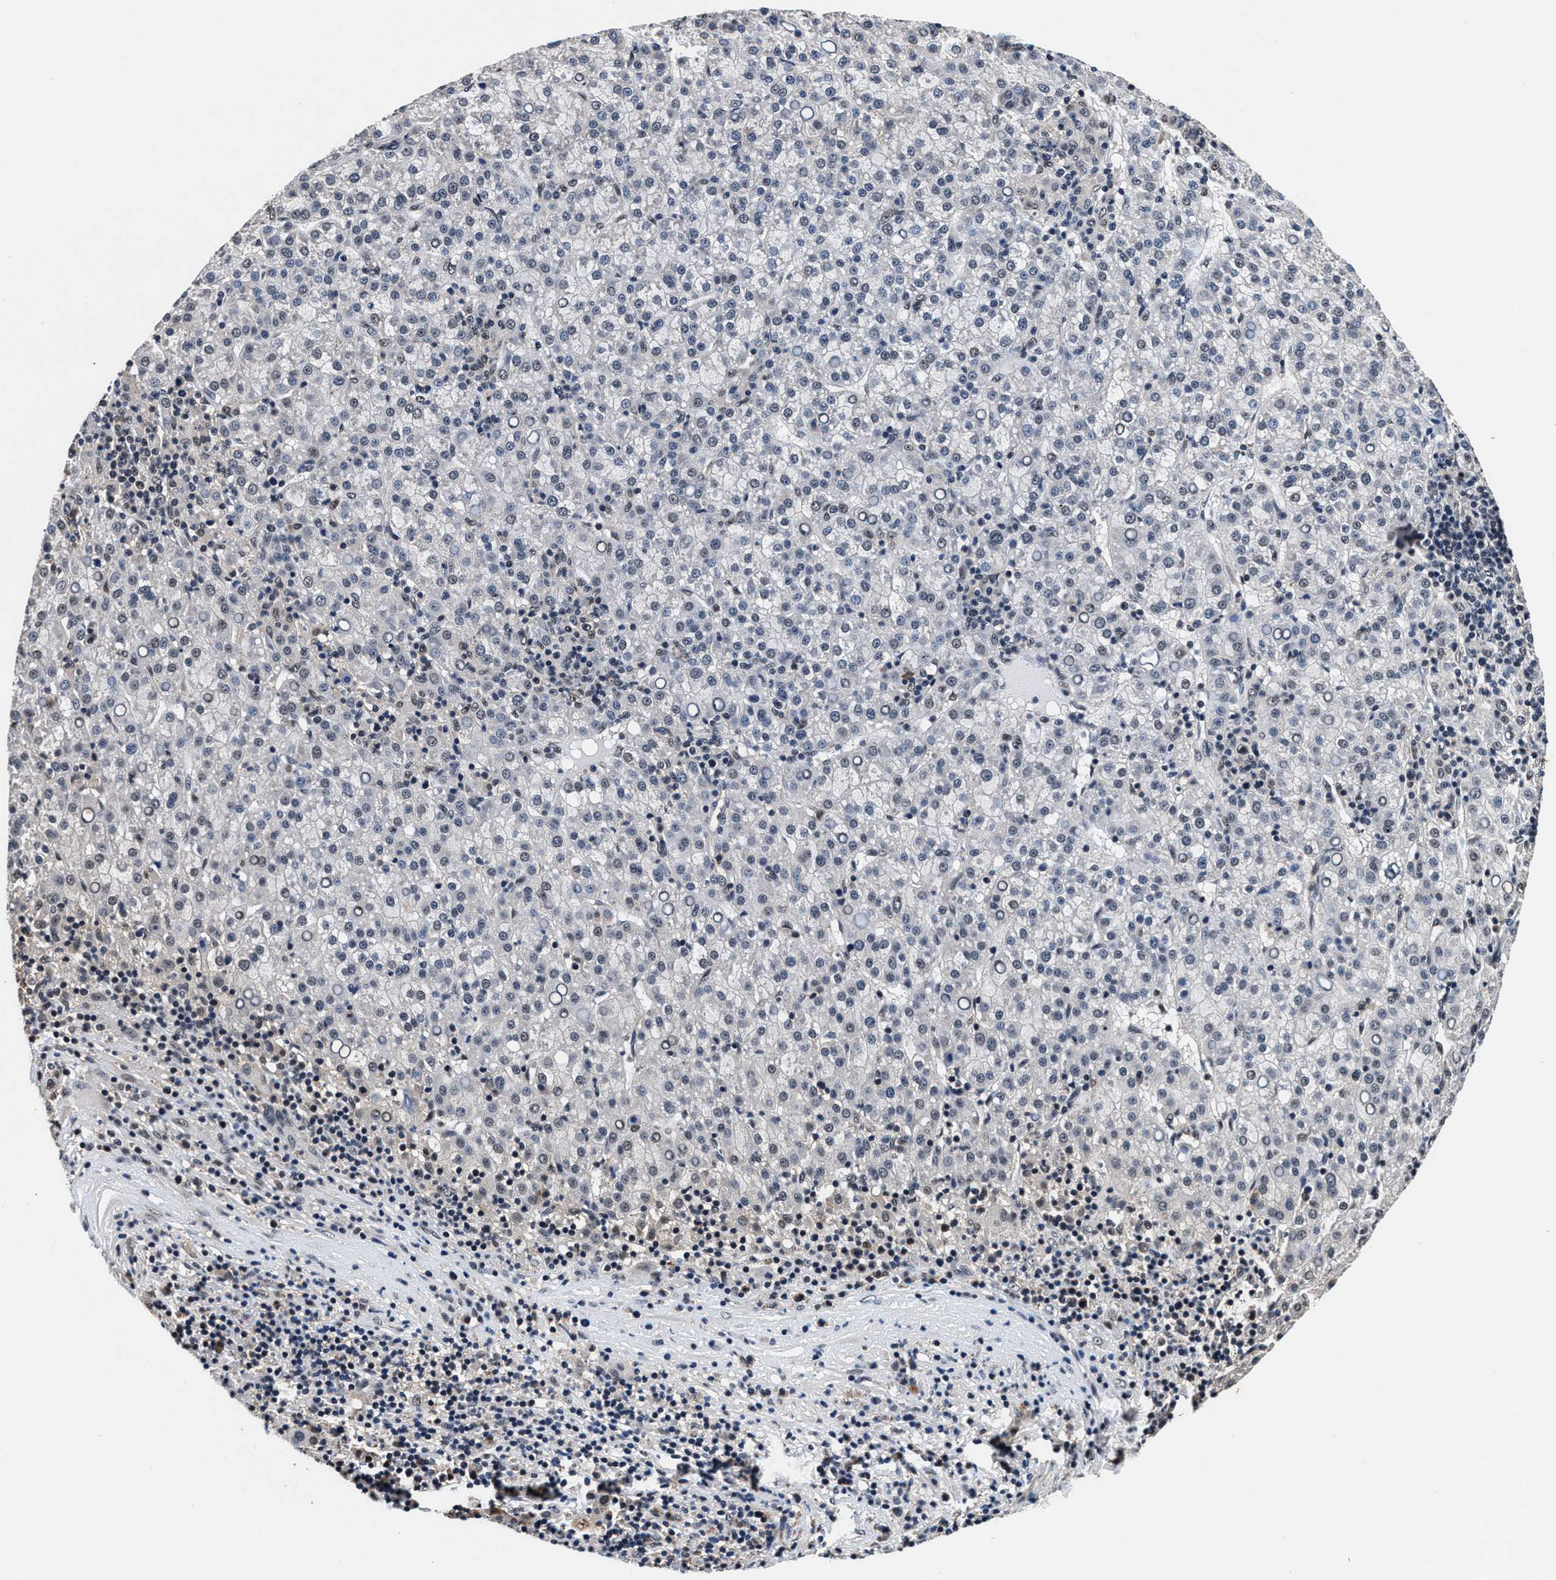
{"staining": {"intensity": "weak", "quantity": "<25%", "location": "nuclear"}, "tissue": "liver cancer", "cell_type": "Tumor cells", "image_type": "cancer", "snomed": [{"axis": "morphology", "description": "Carcinoma, Hepatocellular, NOS"}, {"axis": "topography", "description": "Liver"}], "caption": "IHC of human liver cancer (hepatocellular carcinoma) demonstrates no expression in tumor cells.", "gene": "USP16", "patient": {"sex": "female", "age": 58}}